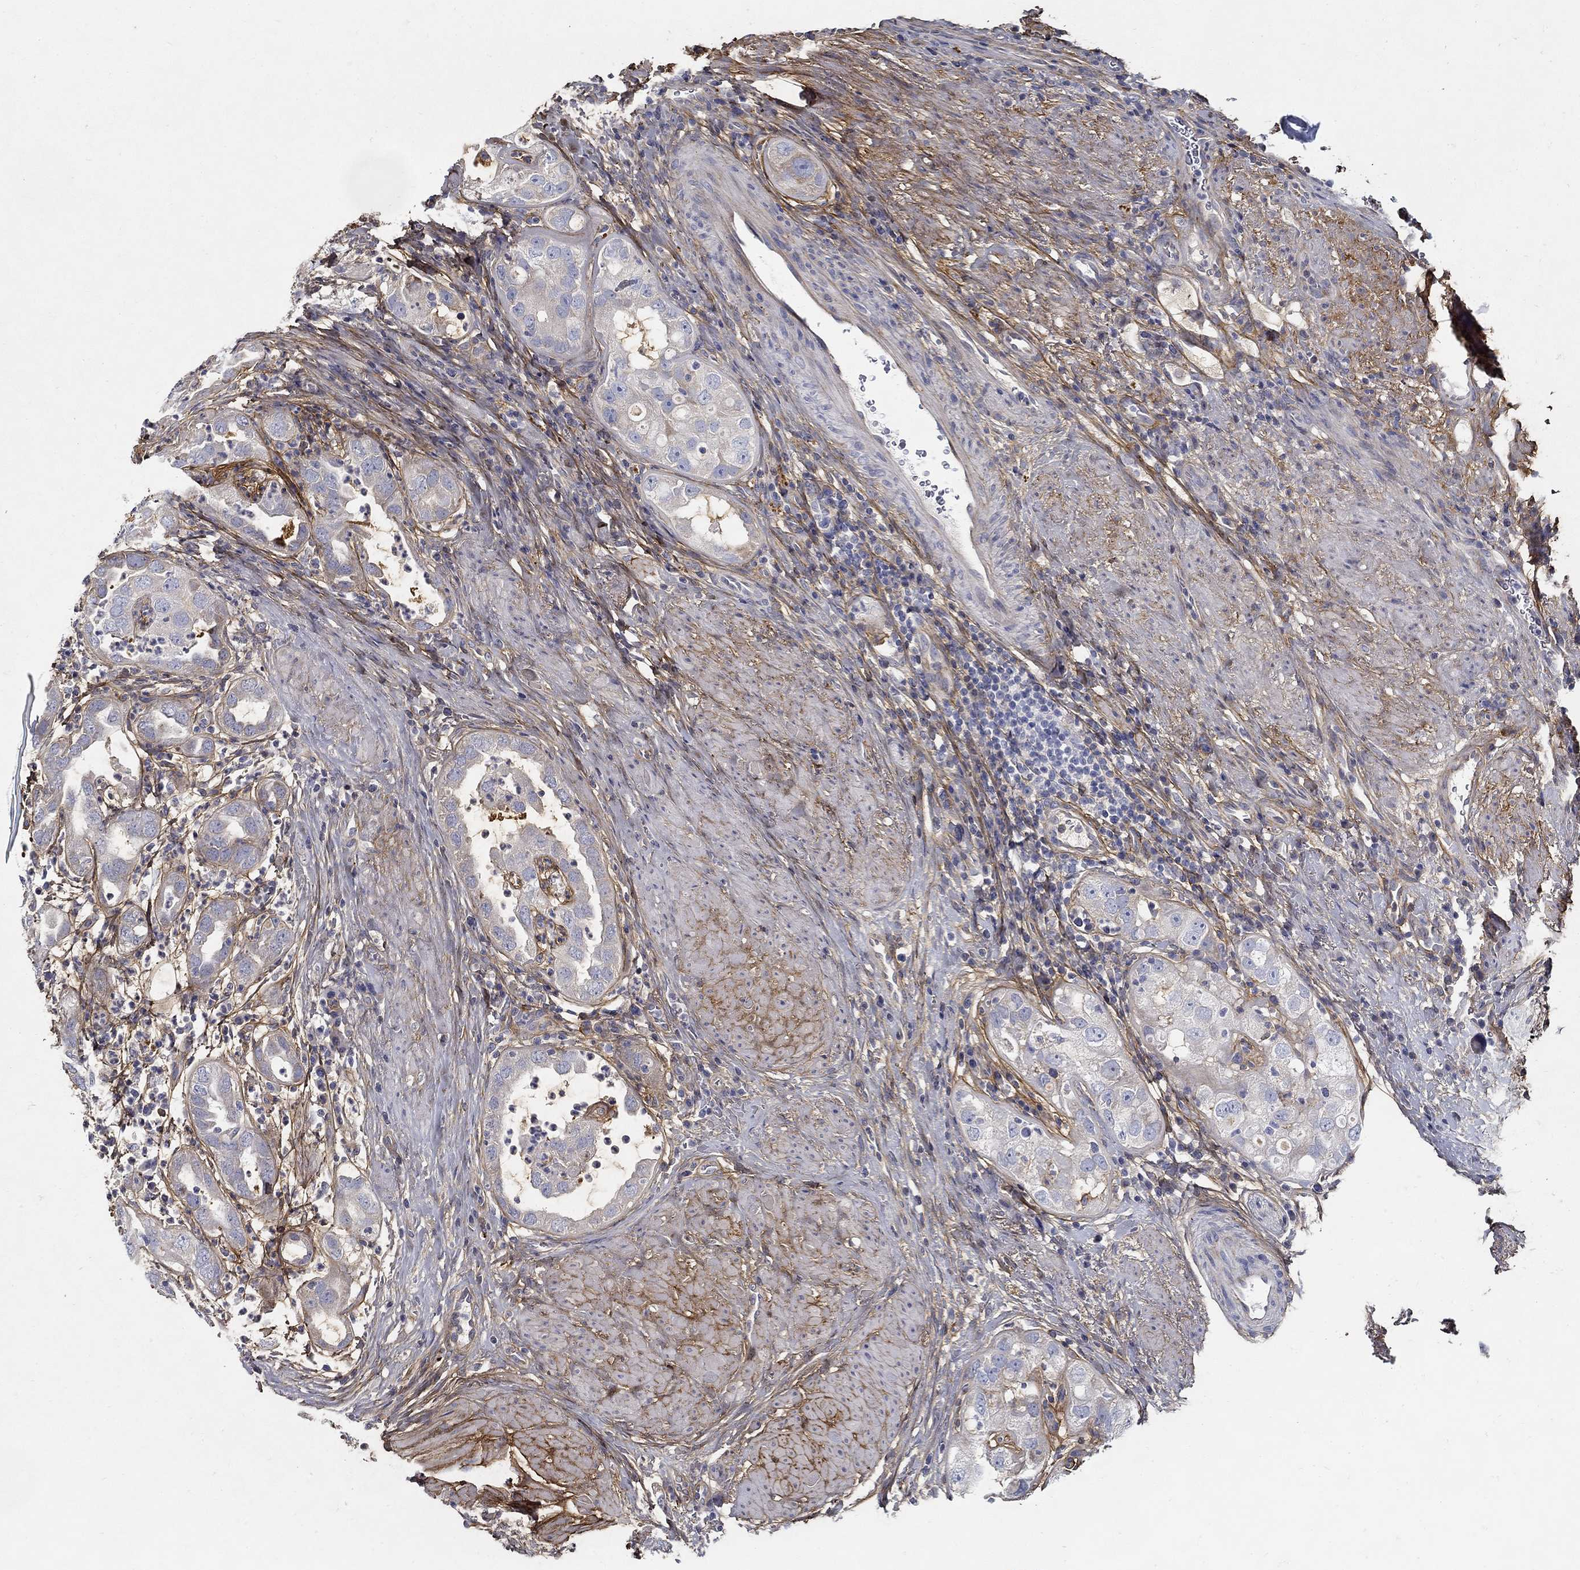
{"staining": {"intensity": "negative", "quantity": "none", "location": "none"}, "tissue": "urothelial cancer", "cell_type": "Tumor cells", "image_type": "cancer", "snomed": [{"axis": "morphology", "description": "Urothelial carcinoma, High grade"}, {"axis": "topography", "description": "Urinary bladder"}], "caption": "IHC histopathology image of human urothelial cancer stained for a protein (brown), which shows no staining in tumor cells. (Brightfield microscopy of DAB IHC at high magnification).", "gene": "TGFBI", "patient": {"sex": "female", "age": 41}}